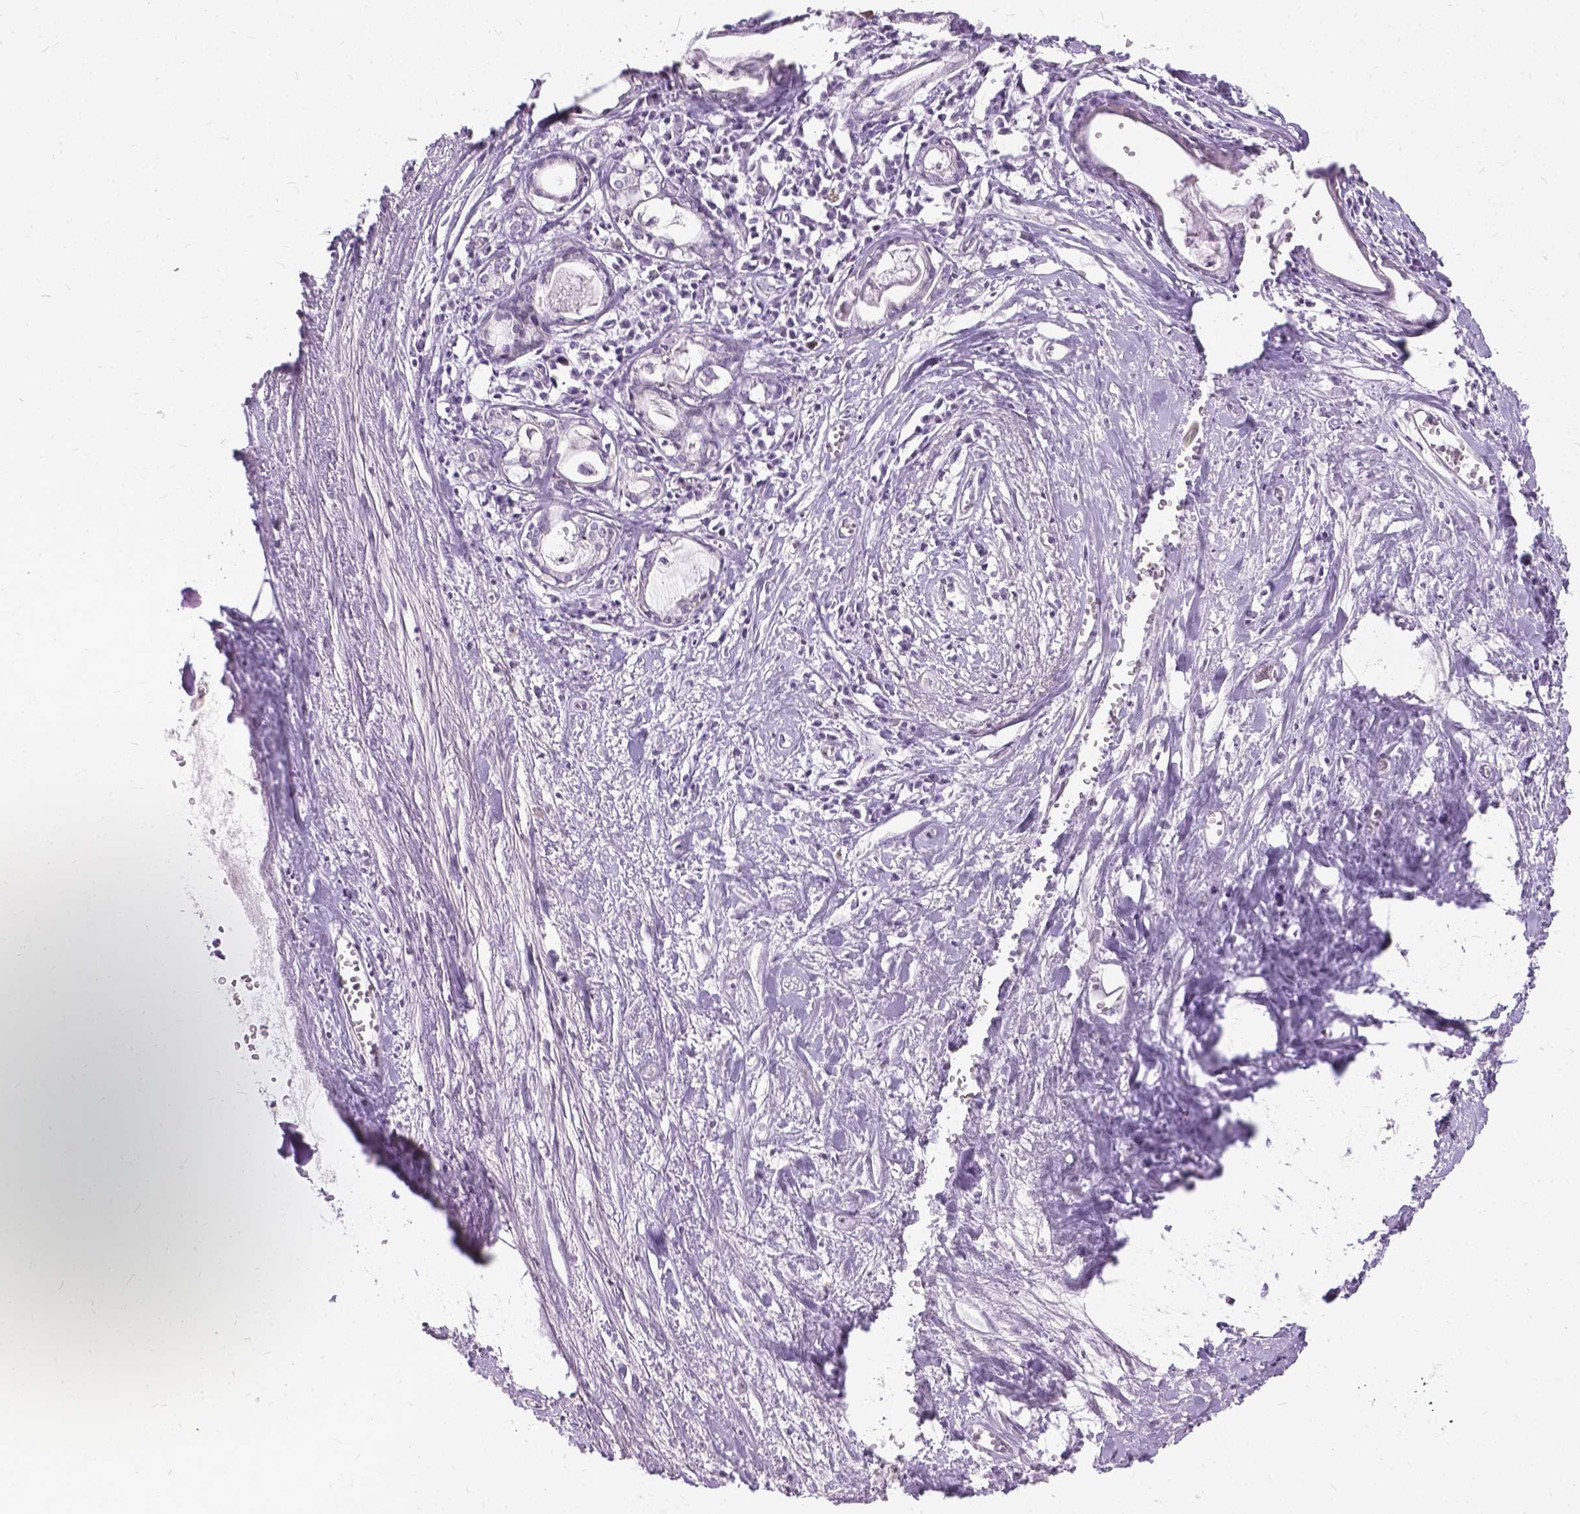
{"staining": {"intensity": "negative", "quantity": "none", "location": "none"}, "tissue": "adipose tissue", "cell_type": "Adipocytes", "image_type": "normal", "snomed": [{"axis": "morphology", "description": "Normal tissue, NOS"}, {"axis": "morphology", "description": "Squamous cell carcinoma, NOS"}, {"axis": "topography", "description": "Cartilage tissue"}, {"axis": "topography", "description": "Head-Neck"}], "caption": "Immunohistochemical staining of unremarkable adipose tissue displays no significant staining in adipocytes.", "gene": "JAK3", "patient": {"sex": "male", "age": 57}}